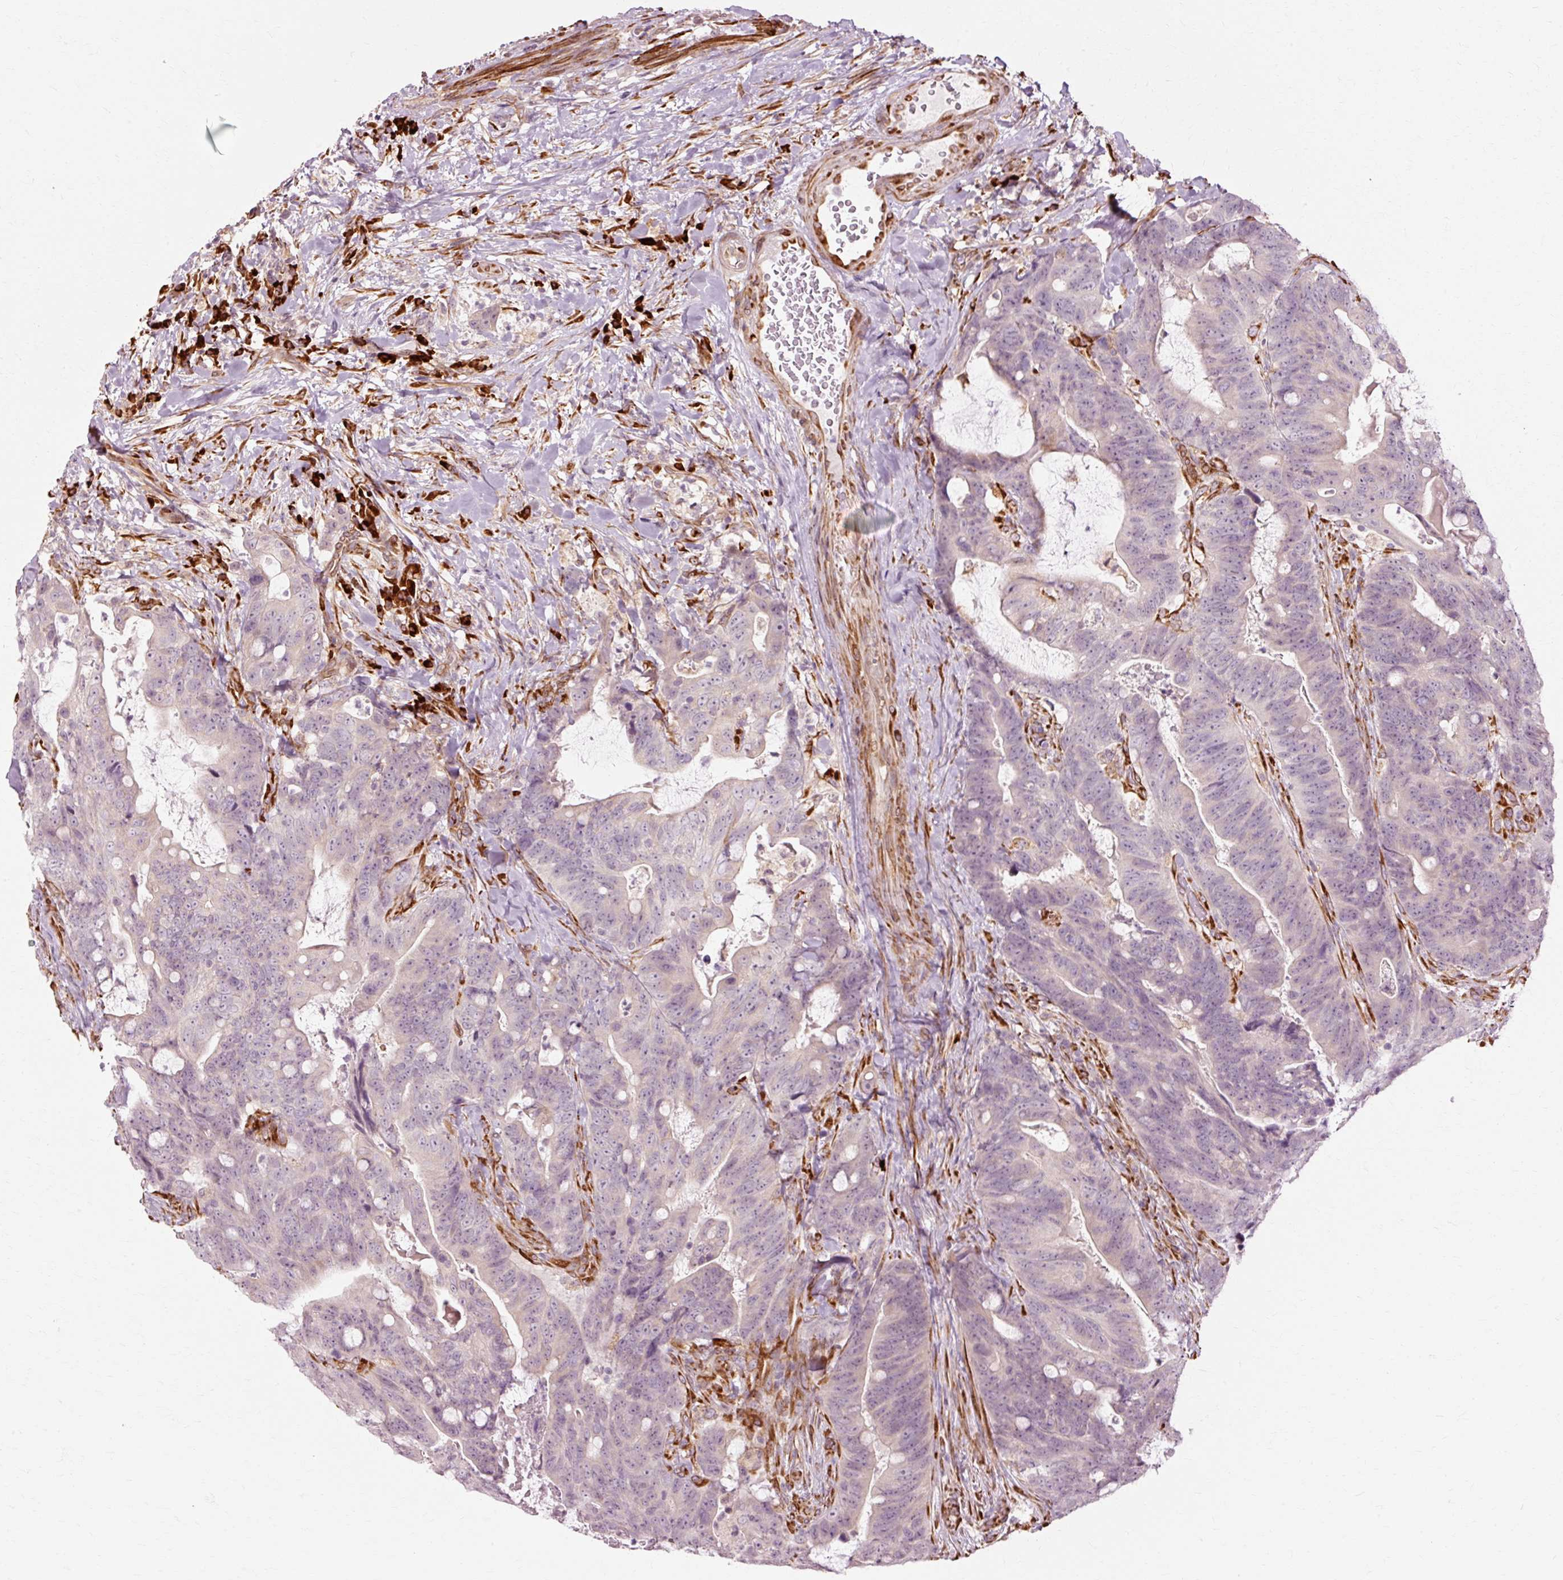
{"staining": {"intensity": "moderate", "quantity": "<25%", "location": "cytoplasmic/membranous"}, "tissue": "colorectal cancer", "cell_type": "Tumor cells", "image_type": "cancer", "snomed": [{"axis": "morphology", "description": "Adenocarcinoma, NOS"}, {"axis": "topography", "description": "Colon"}], "caption": "Immunohistochemical staining of human colorectal cancer (adenocarcinoma) displays moderate cytoplasmic/membranous protein expression in about <25% of tumor cells.", "gene": "RGPD5", "patient": {"sex": "female", "age": 82}}